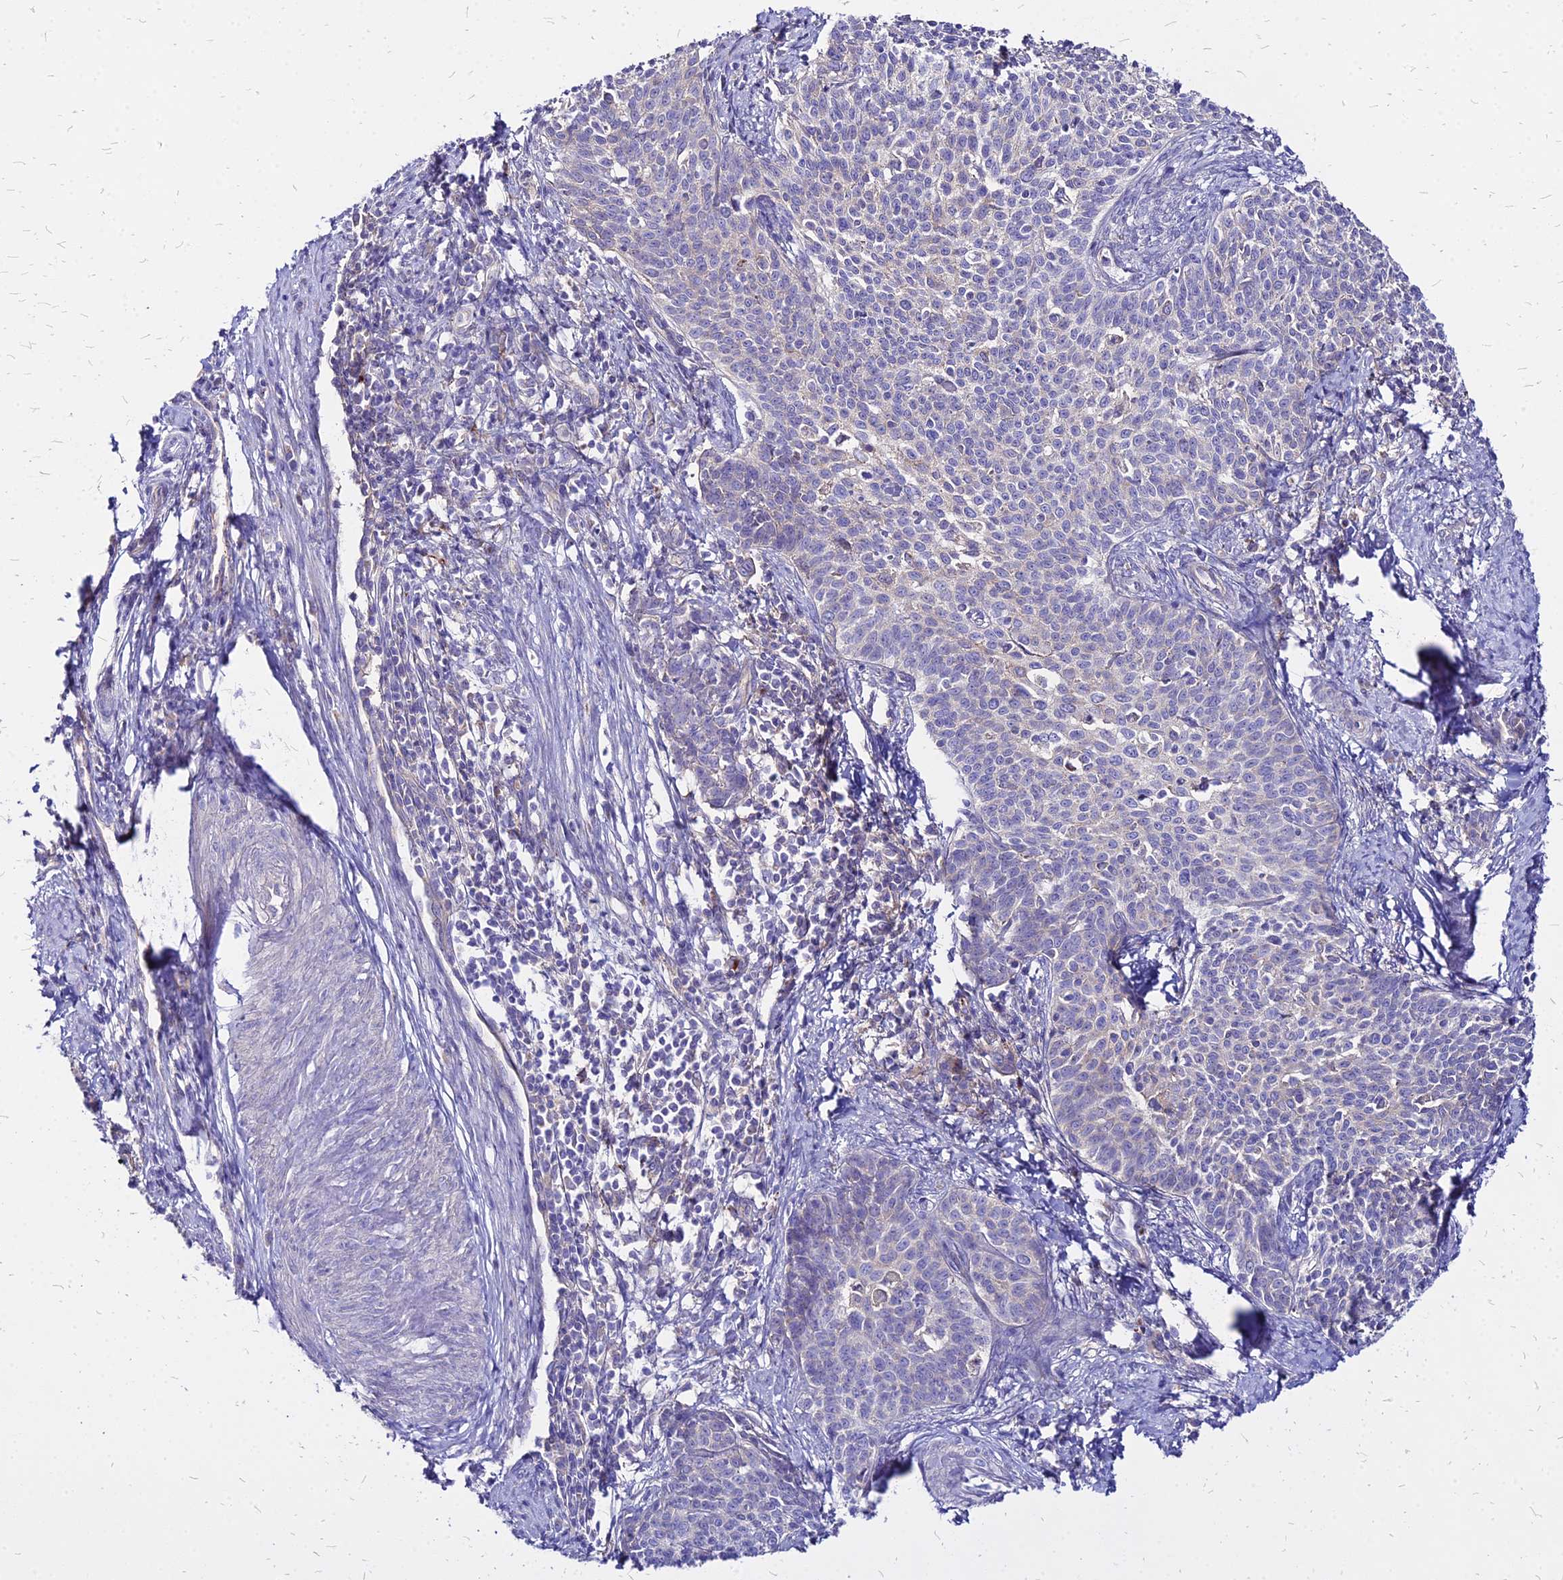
{"staining": {"intensity": "negative", "quantity": "none", "location": "none"}, "tissue": "cervical cancer", "cell_type": "Tumor cells", "image_type": "cancer", "snomed": [{"axis": "morphology", "description": "Squamous cell carcinoma, NOS"}, {"axis": "topography", "description": "Cervix"}], "caption": "Tumor cells show no significant staining in cervical squamous cell carcinoma.", "gene": "COMMD10", "patient": {"sex": "female", "age": 39}}